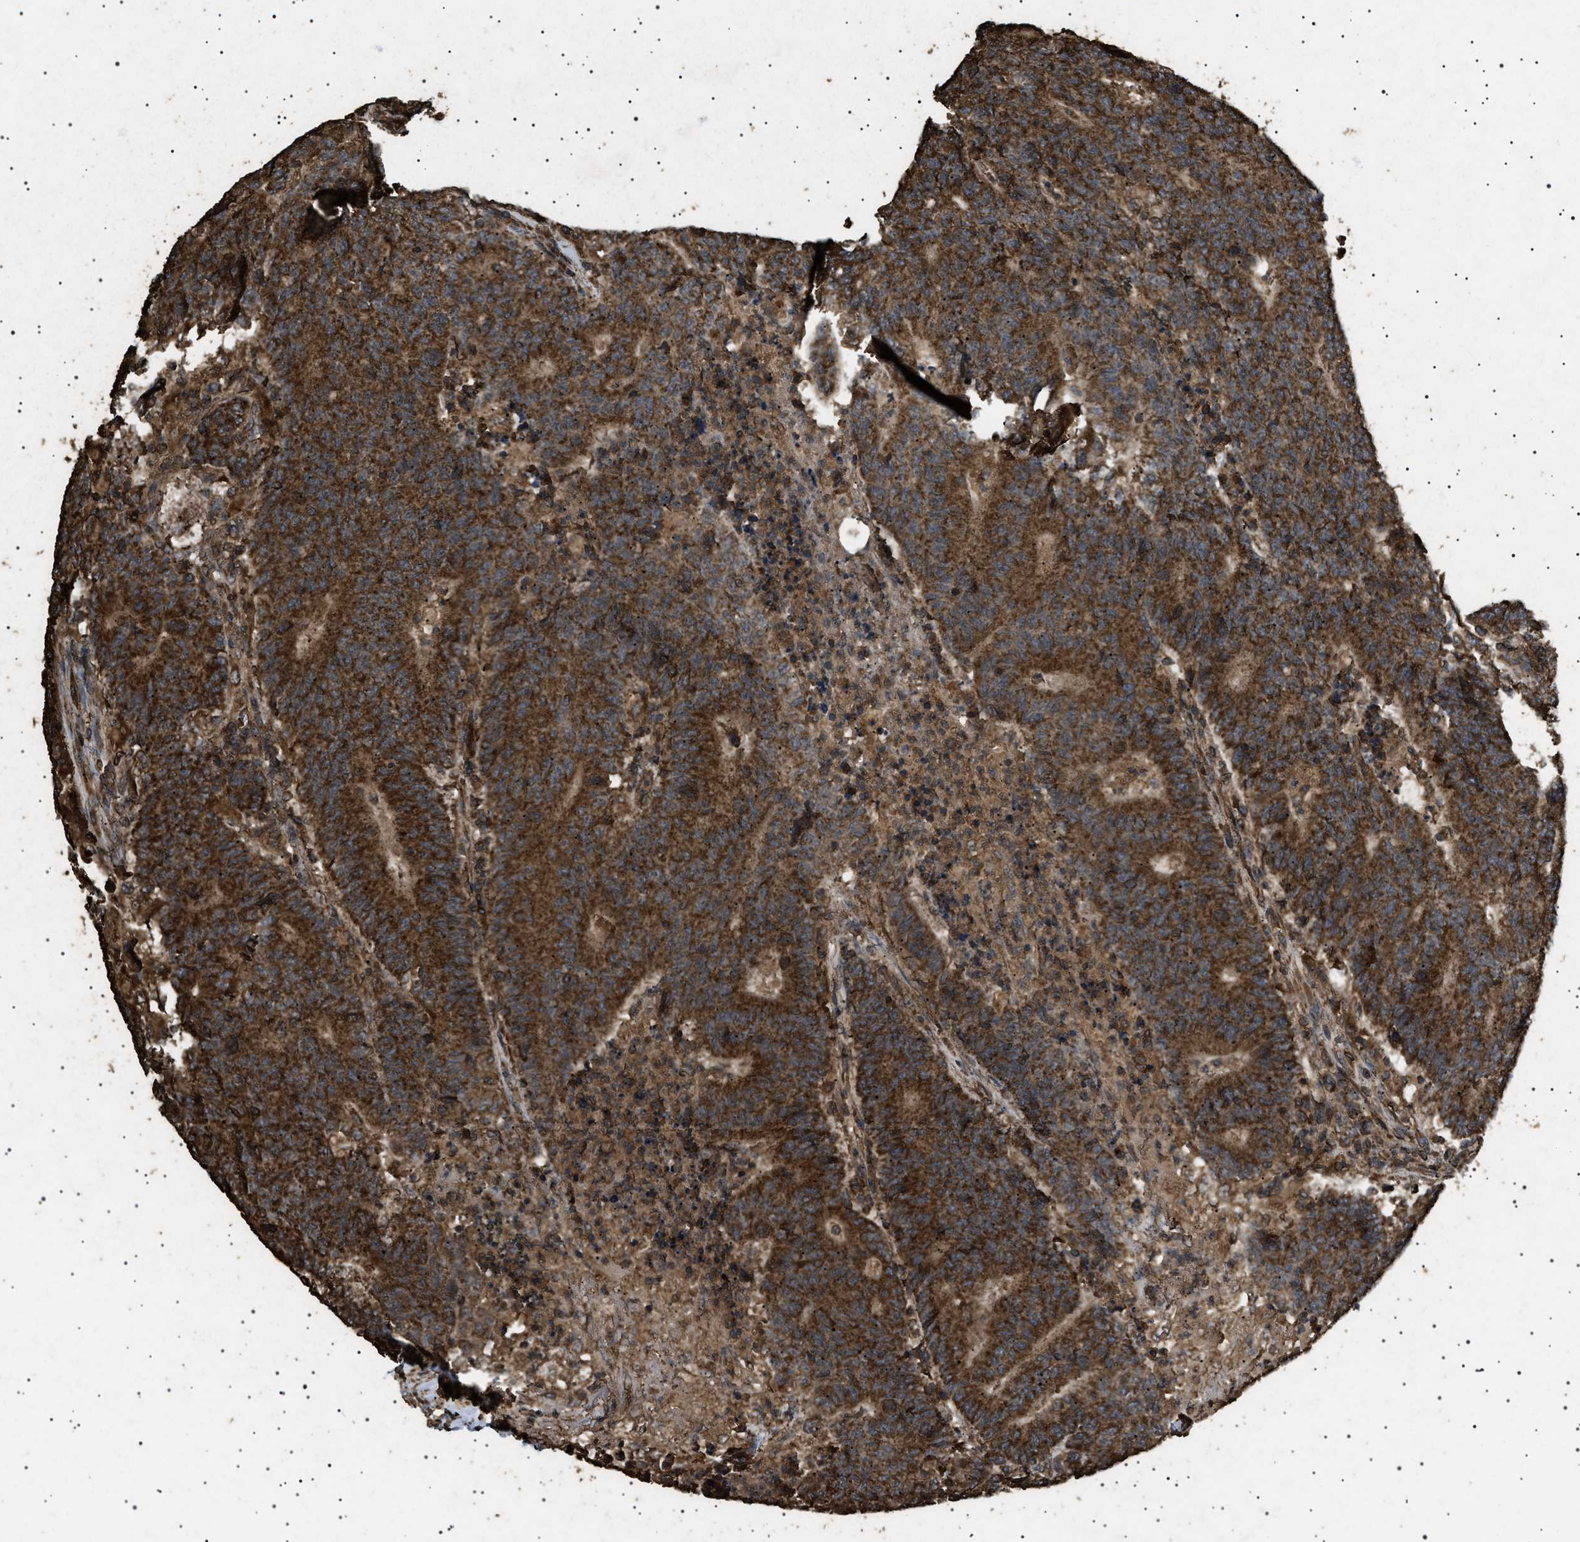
{"staining": {"intensity": "strong", "quantity": ">75%", "location": "cytoplasmic/membranous"}, "tissue": "colorectal cancer", "cell_type": "Tumor cells", "image_type": "cancer", "snomed": [{"axis": "morphology", "description": "Normal tissue, NOS"}, {"axis": "morphology", "description": "Adenocarcinoma, NOS"}, {"axis": "topography", "description": "Colon"}], "caption": "This is an image of immunohistochemistry (IHC) staining of colorectal adenocarcinoma, which shows strong positivity in the cytoplasmic/membranous of tumor cells.", "gene": "CYRIA", "patient": {"sex": "female", "age": 75}}